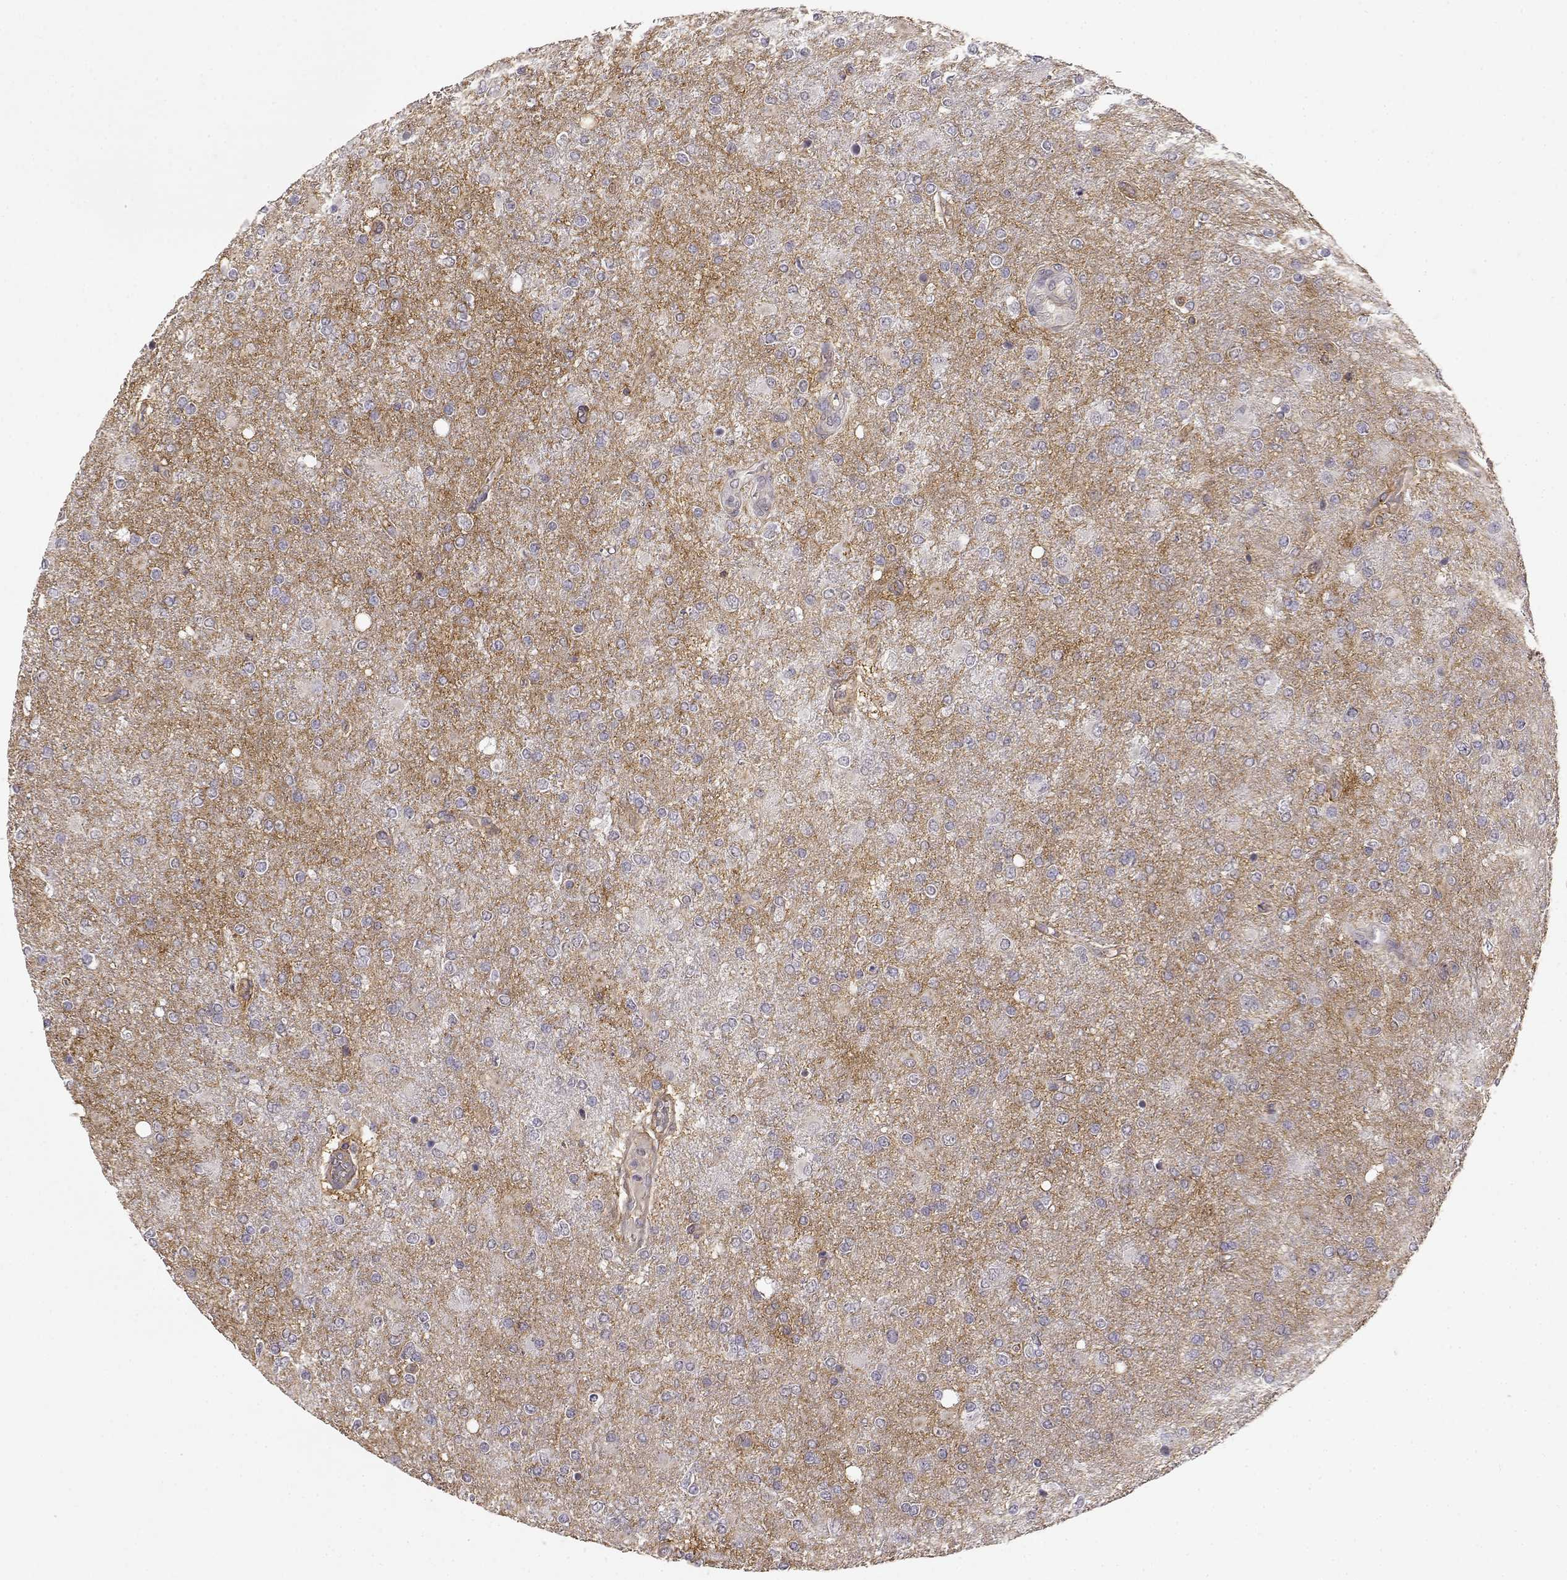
{"staining": {"intensity": "moderate", "quantity": "<25%", "location": "cytoplasmic/membranous"}, "tissue": "glioma", "cell_type": "Tumor cells", "image_type": "cancer", "snomed": [{"axis": "morphology", "description": "Glioma, malignant, High grade"}, {"axis": "topography", "description": "Cerebral cortex"}], "caption": "Immunohistochemical staining of human malignant glioma (high-grade) demonstrates low levels of moderate cytoplasmic/membranous staining in about <25% of tumor cells. The protein is stained brown, and the nuclei are stained in blue (DAB IHC with brightfield microscopy, high magnification).", "gene": "IFITM1", "patient": {"sex": "male", "age": 70}}